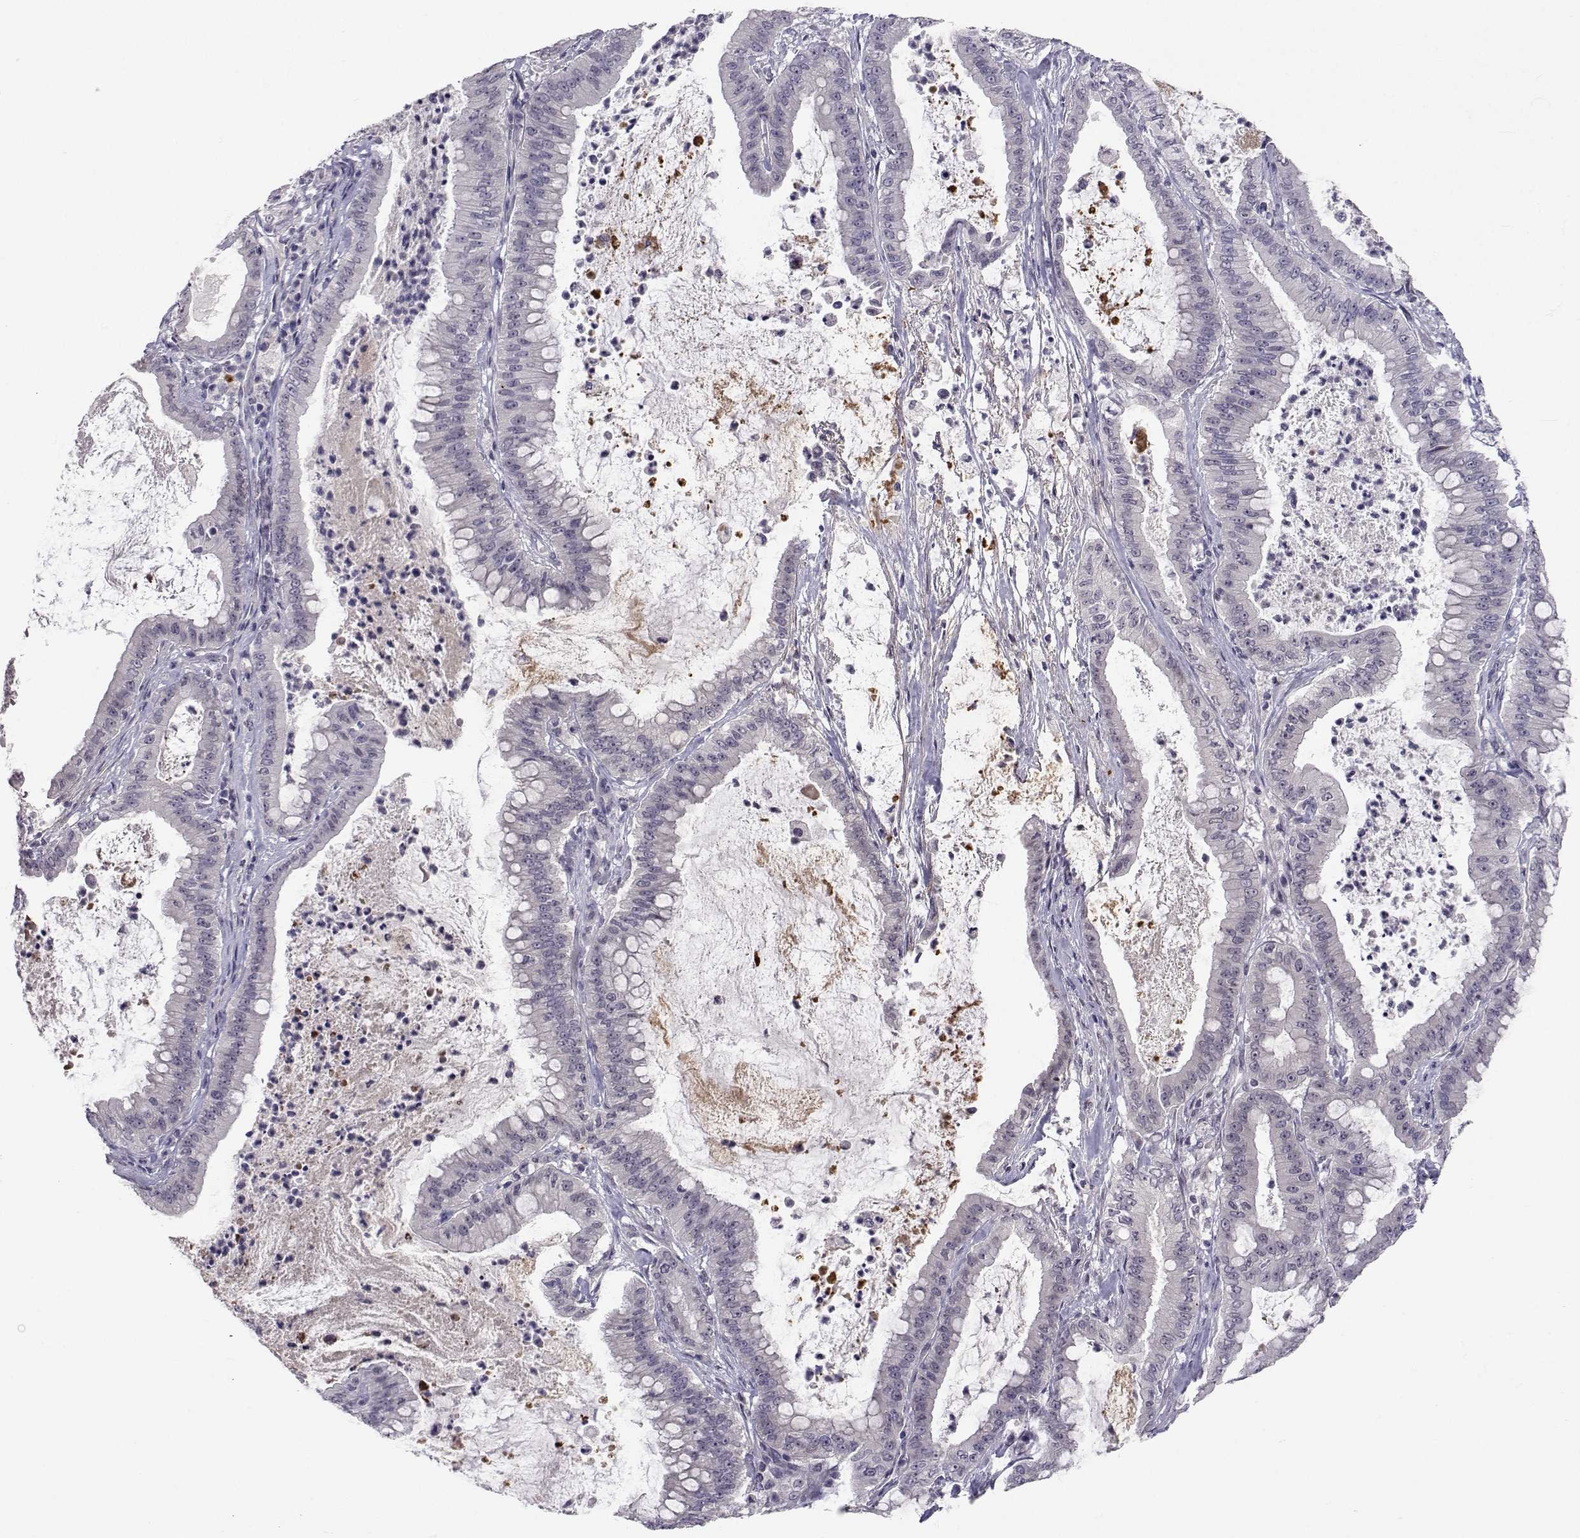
{"staining": {"intensity": "negative", "quantity": "none", "location": "none"}, "tissue": "pancreatic cancer", "cell_type": "Tumor cells", "image_type": "cancer", "snomed": [{"axis": "morphology", "description": "Adenocarcinoma, NOS"}, {"axis": "topography", "description": "Pancreas"}], "caption": "Protein analysis of pancreatic cancer (adenocarcinoma) reveals no significant positivity in tumor cells. (Stains: DAB (3,3'-diaminobenzidine) IHC with hematoxylin counter stain, Microscopy: brightfield microscopy at high magnification).", "gene": "SLC6A3", "patient": {"sex": "male", "age": 71}}